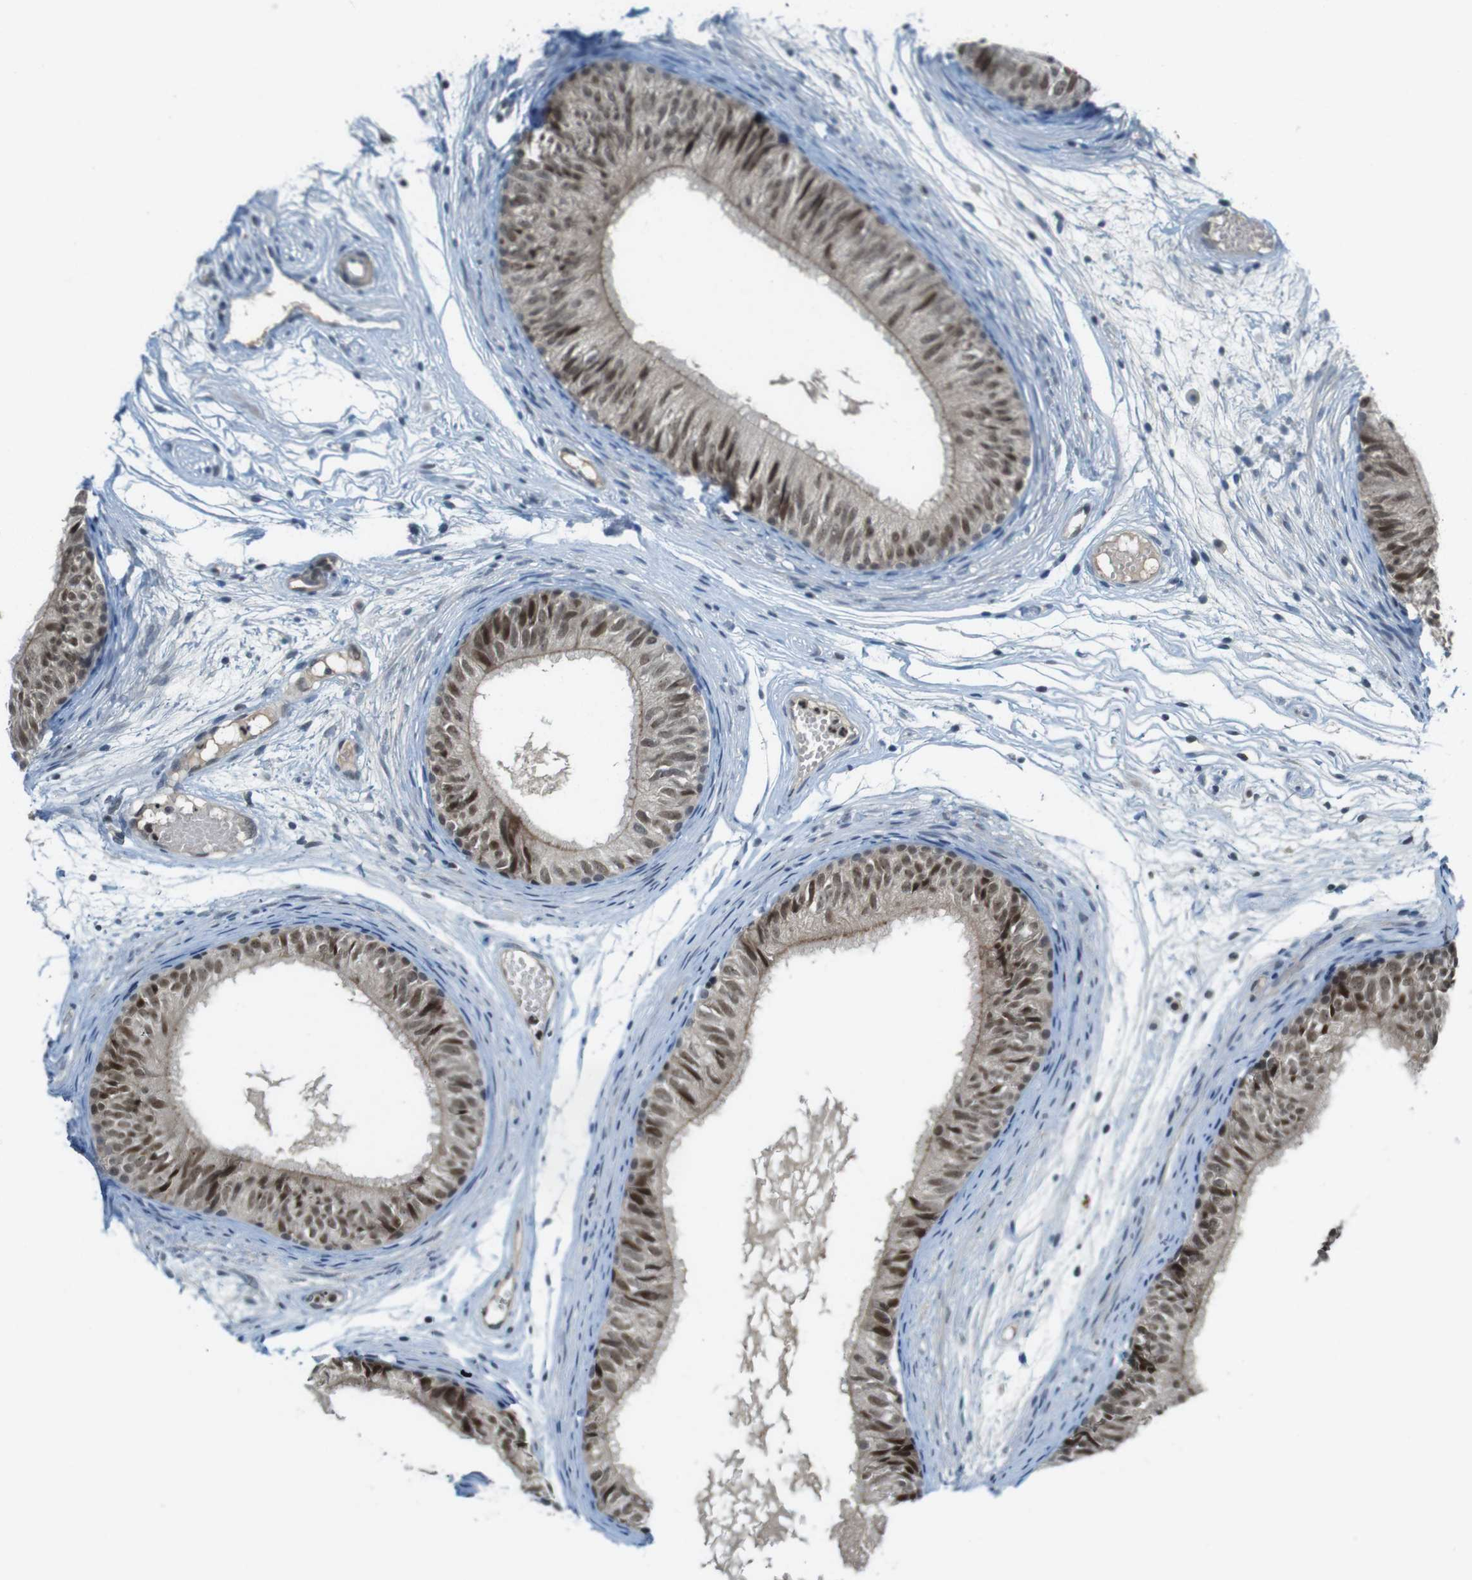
{"staining": {"intensity": "strong", "quantity": ">75%", "location": "cytoplasmic/membranous,nuclear"}, "tissue": "epididymis", "cell_type": "Glandular cells", "image_type": "normal", "snomed": [{"axis": "morphology", "description": "Normal tissue, NOS"}, {"axis": "morphology", "description": "Atrophy, NOS"}, {"axis": "topography", "description": "Testis"}, {"axis": "topography", "description": "Epididymis"}], "caption": "The image shows immunohistochemical staining of unremarkable epididymis. There is strong cytoplasmic/membranous,nuclear positivity is seen in approximately >75% of glandular cells.", "gene": "MAPKAPK5", "patient": {"sex": "male", "age": 18}}